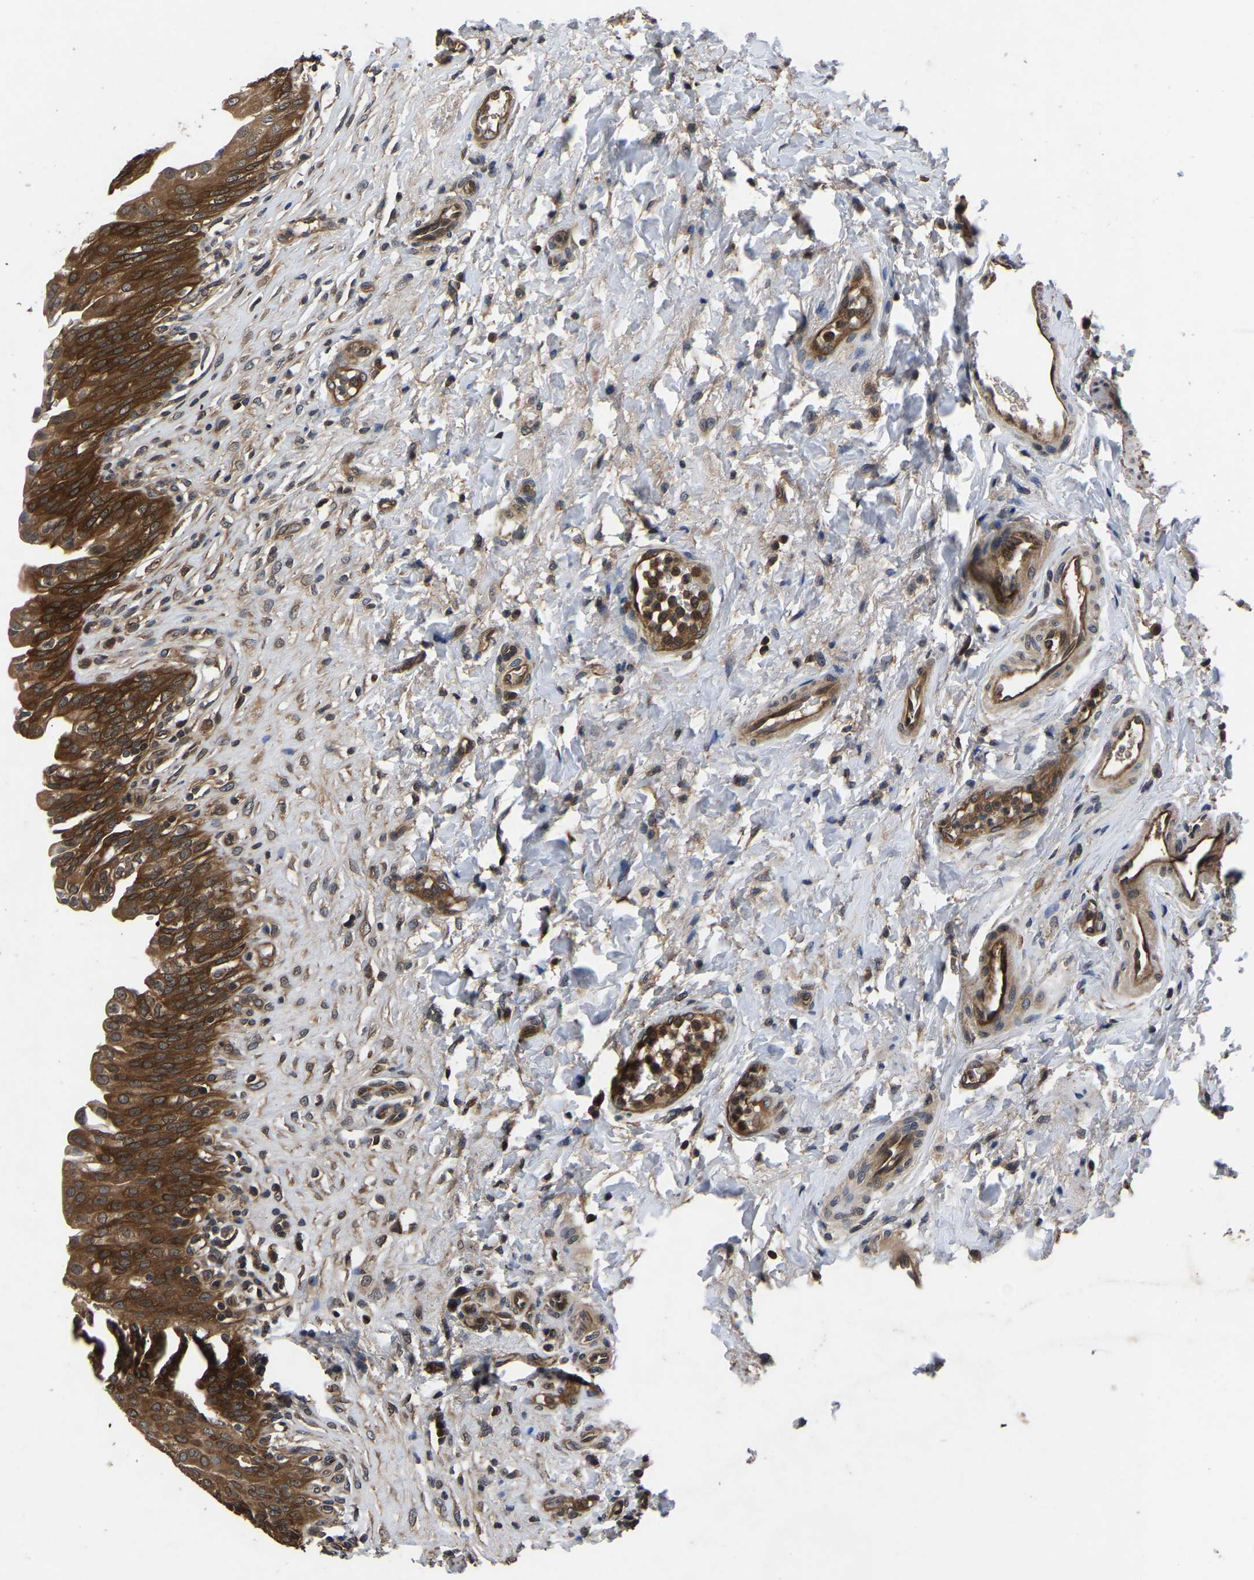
{"staining": {"intensity": "strong", "quantity": ">75%", "location": "cytoplasmic/membranous"}, "tissue": "urinary bladder", "cell_type": "Urothelial cells", "image_type": "normal", "snomed": [{"axis": "morphology", "description": "Urothelial carcinoma, High grade"}, {"axis": "topography", "description": "Urinary bladder"}], "caption": "Immunohistochemistry (IHC) of benign human urinary bladder exhibits high levels of strong cytoplasmic/membranous staining in approximately >75% of urothelial cells.", "gene": "FGD5", "patient": {"sex": "male", "age": 46}}